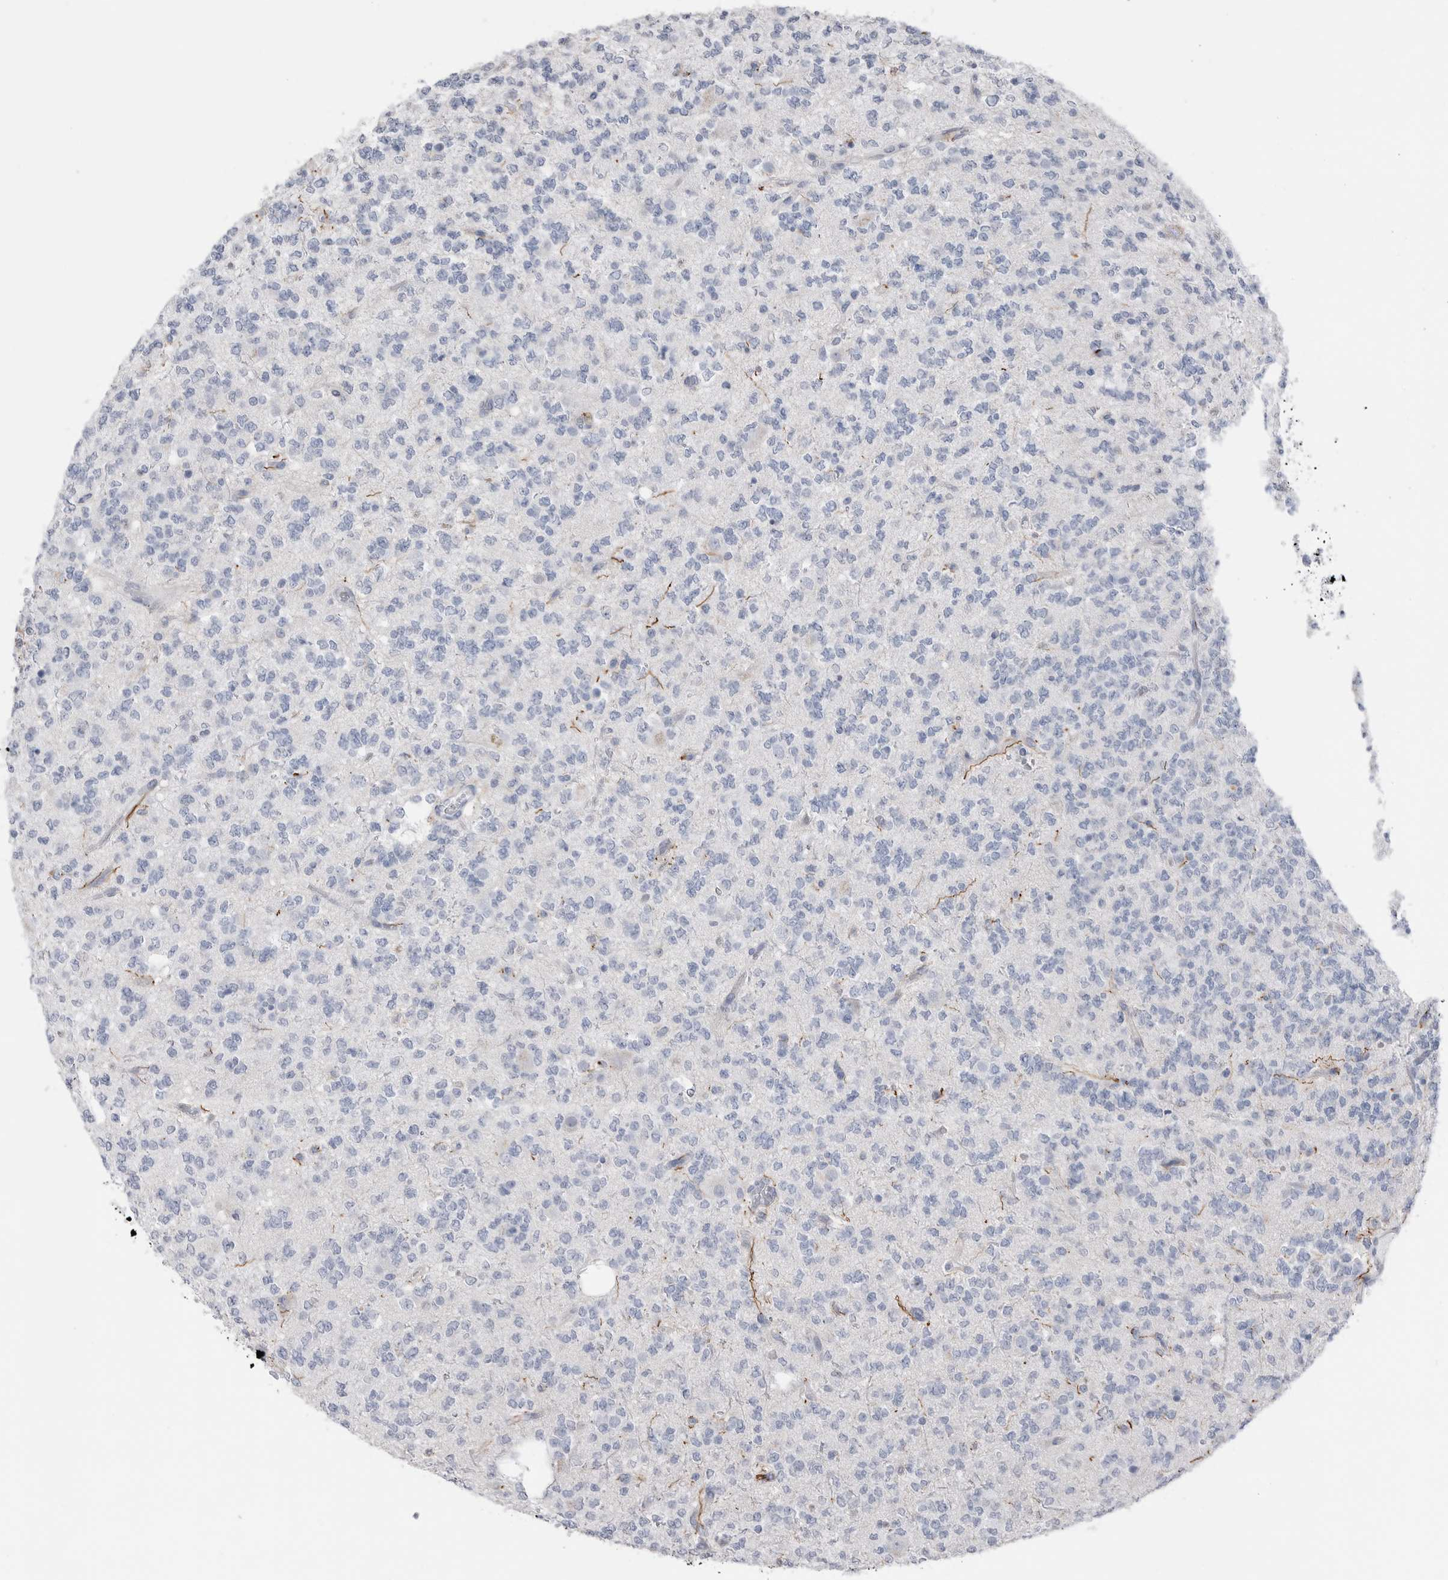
{"staining": {"intensity": "negative", "quantity": "none", "location": "none"}, "tissue": "glioma", "cell_type": "Tumor cells", "image_type": "cancer", "snomed": [{"axis": "morphology", "description": "Glioma, malignant, Low grade"}, {"axis": "topography", "description": "Brain"}], "caption": "Malignant glioma (low-grade) was stained to show a protein in brown. There is no significant positivity in tumor cells. The staining was performed using DAB (3,3'-diaminobenzidine) to visualize the protein expression in brown, while the nuclei were stained in blue with hematoxylin (Magnification: 20x).", "gene": "ABHD12", "patient": {"sex": "male", "age": 38}}